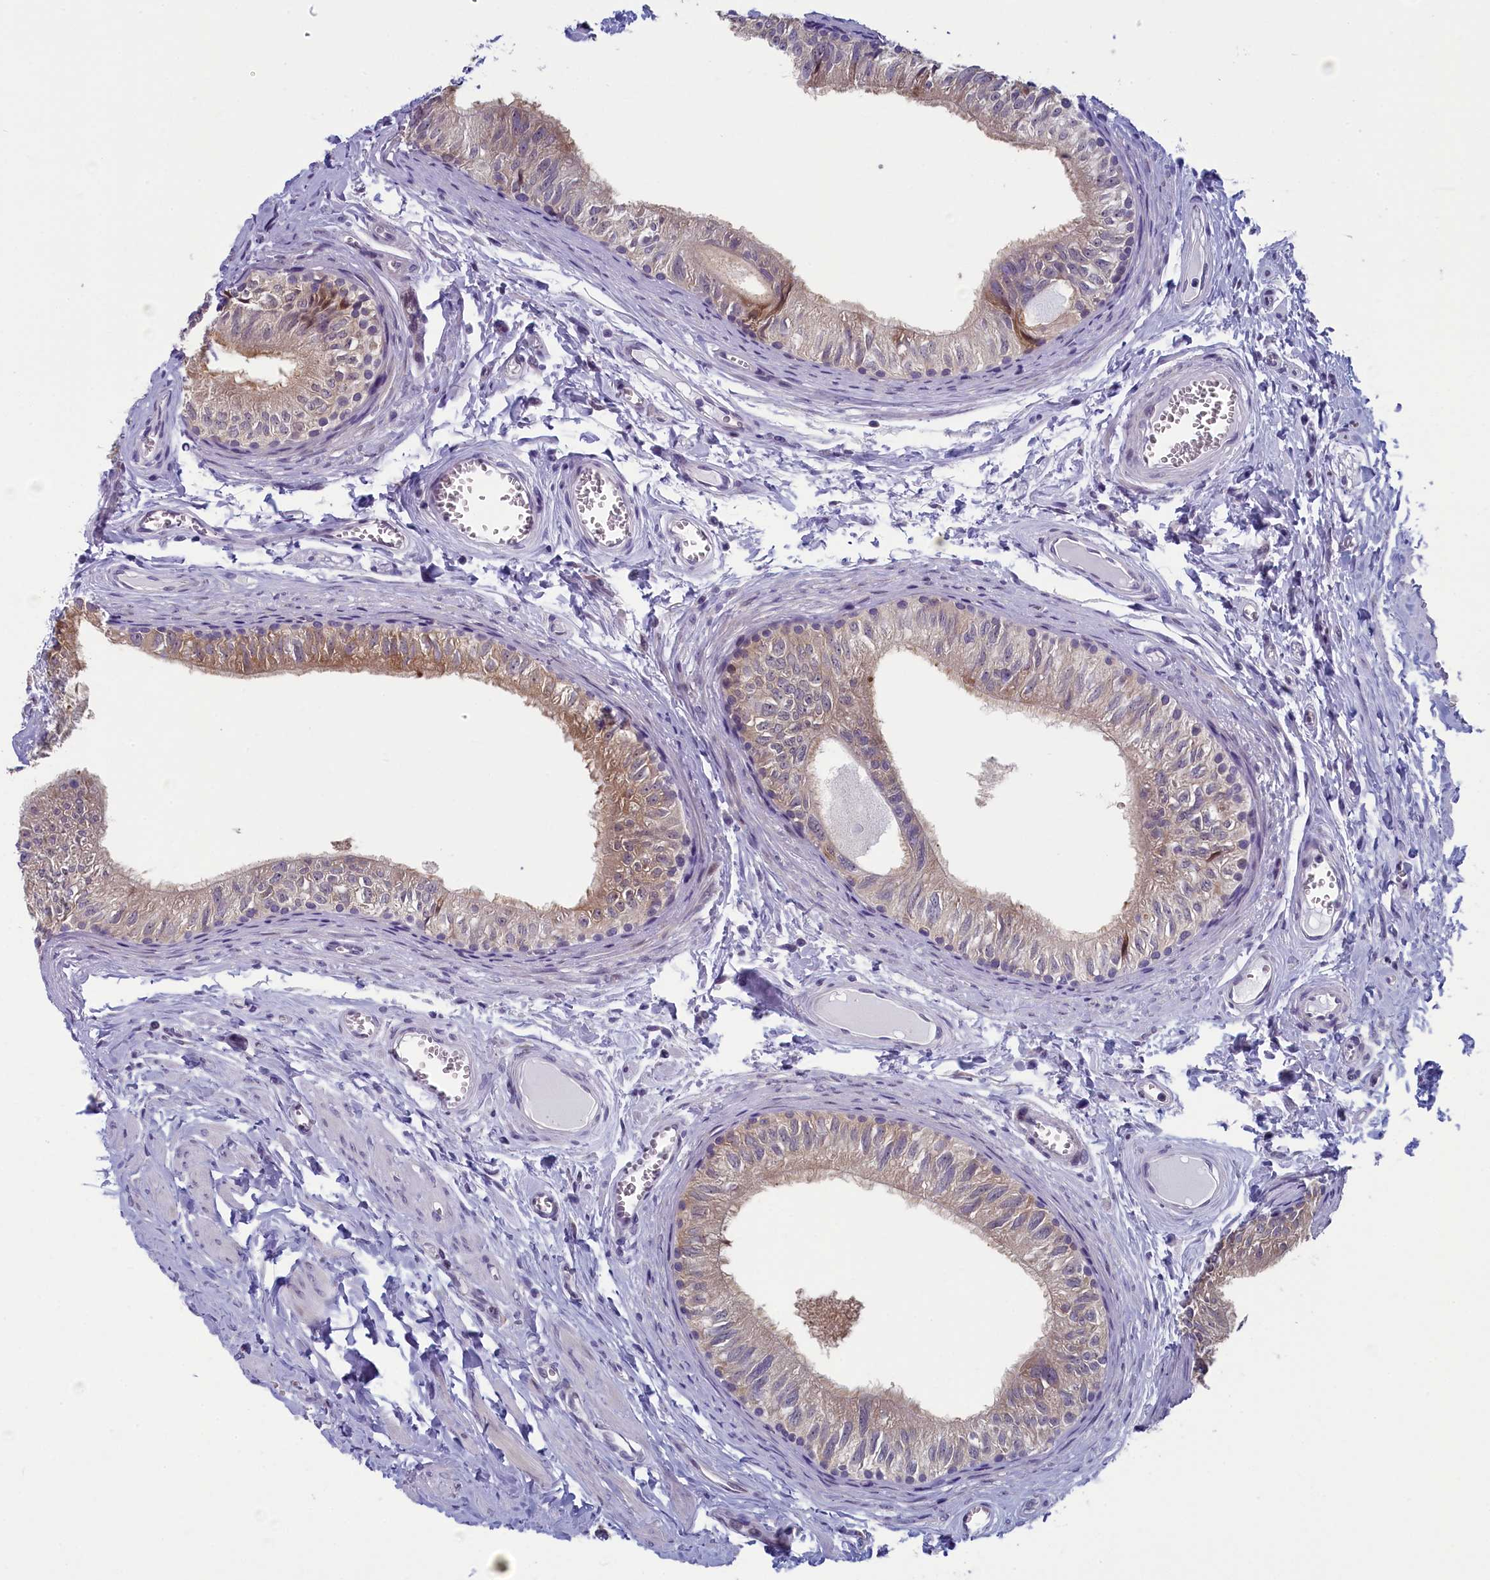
{"staining": {"intensity": "moderate", "quantity": "25%-75%", "location": "cytoplasmic/membranous"}, "tissue": "epididymis", "cell_type": "Glandular cells", "image_type": "normal", "snomed": [{"axis": "morphology", "description": "Normal tissue, NOS"}, {"axis": "topography", "description": "Epididymis"}], "caption": "Protein expression by immunohistochemistry (IHC) exhibits moderate cytoplasmic/membranous expression in approximately 25%-75% of glandular cells in normal epididymis. Nuclei are stained in blue.", "gene": "CNEP1R1", "patient": {"sex": "male", "age": 42}}